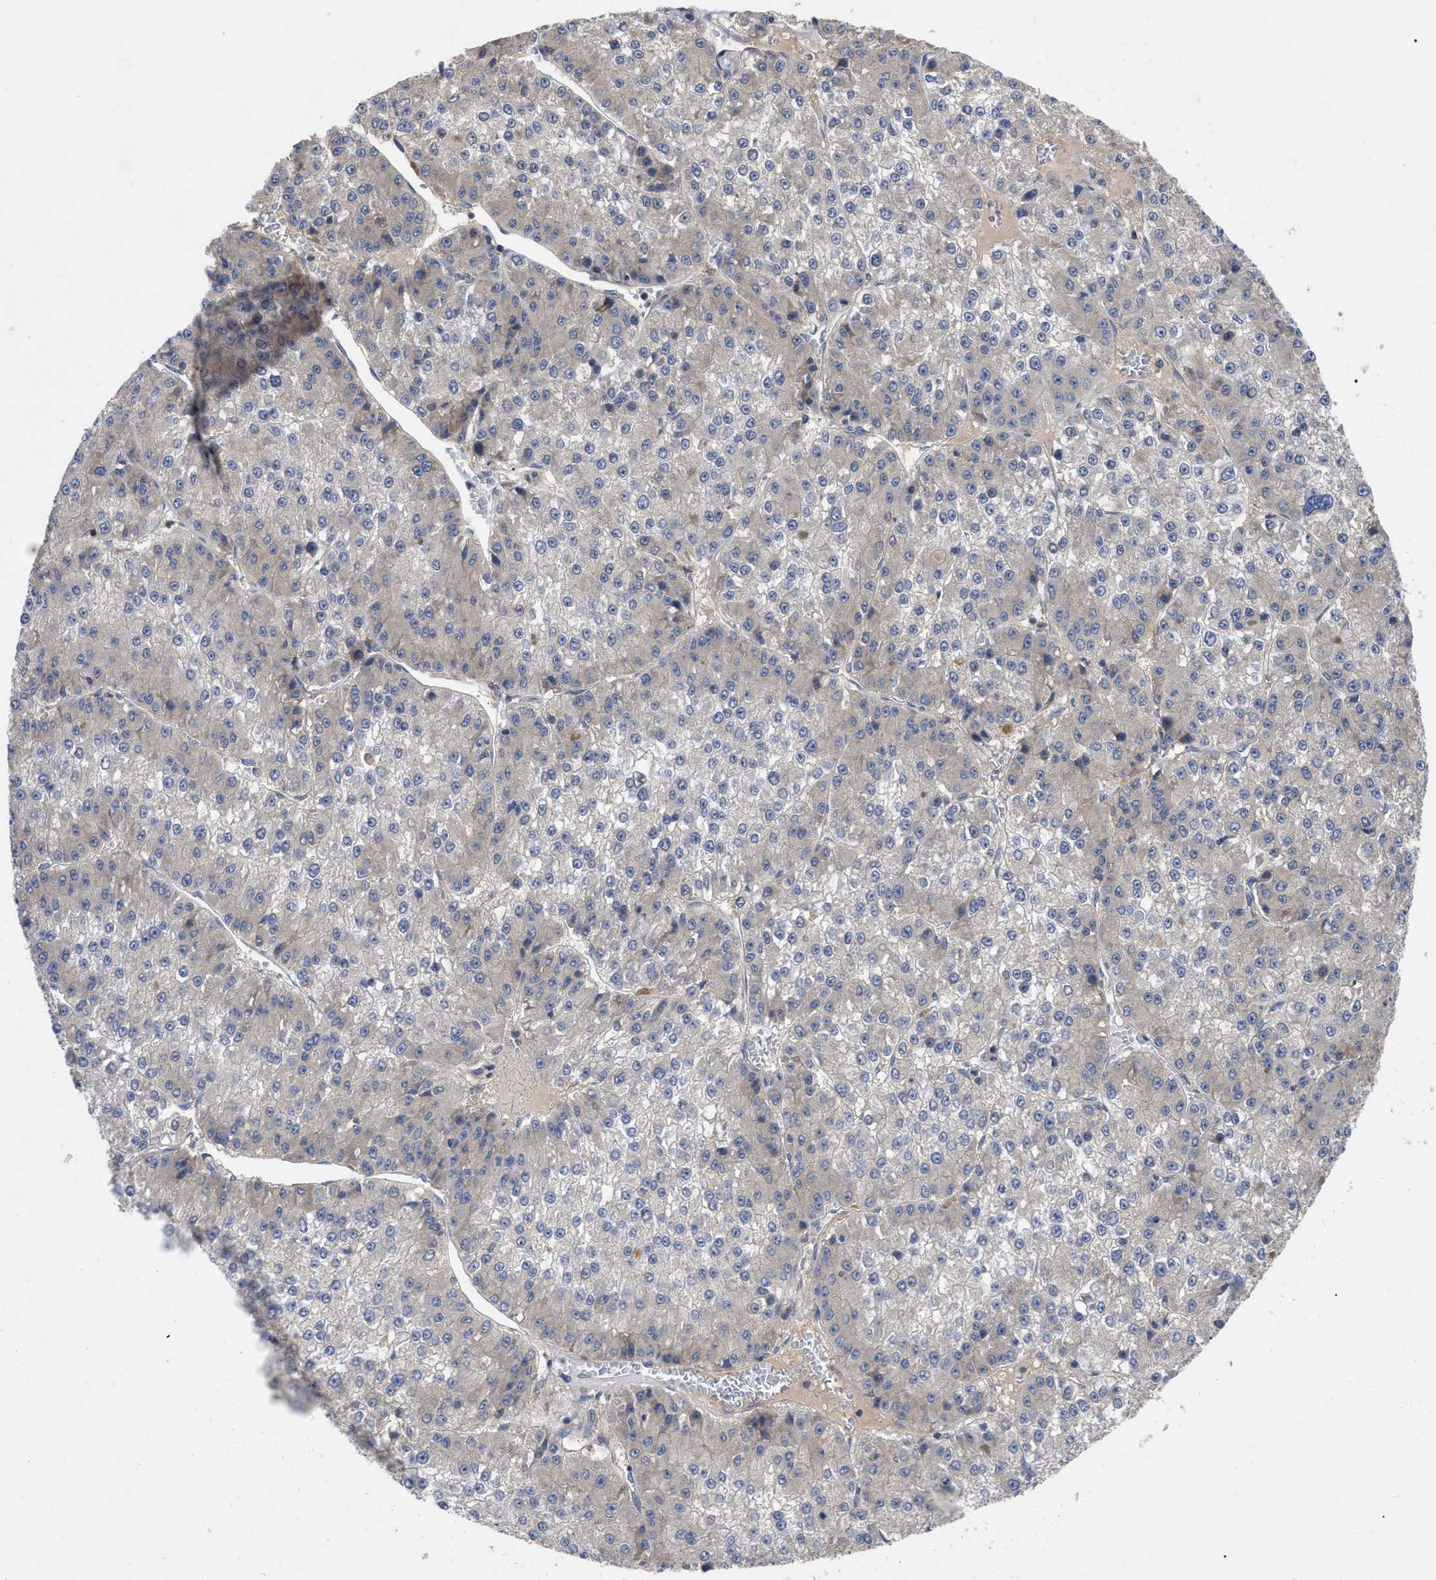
{"staining": {"intensity": "negative", "quantity": "none", "location": "none"}, "tissue": "liver cancer", "cell_type": "Tumor cells", "image_type": "cancer", "snomed": [{"axis": "morphology", "description": "Carcinoma, Hepatocellular, NOS"}, {"axis": "topography", "description": "Liver"}], "caption": "Immunohistochemistry (IHC) of human liver hepatocellular carcinoma exhibits no staining in tumor cells. (DAB (3,3'-diaminobenzidine) IHC visualized using brightfield microscopy, high magnification).", "gene": "RAP1GDS1", "patient": {"sex": "female", "age": 73}}